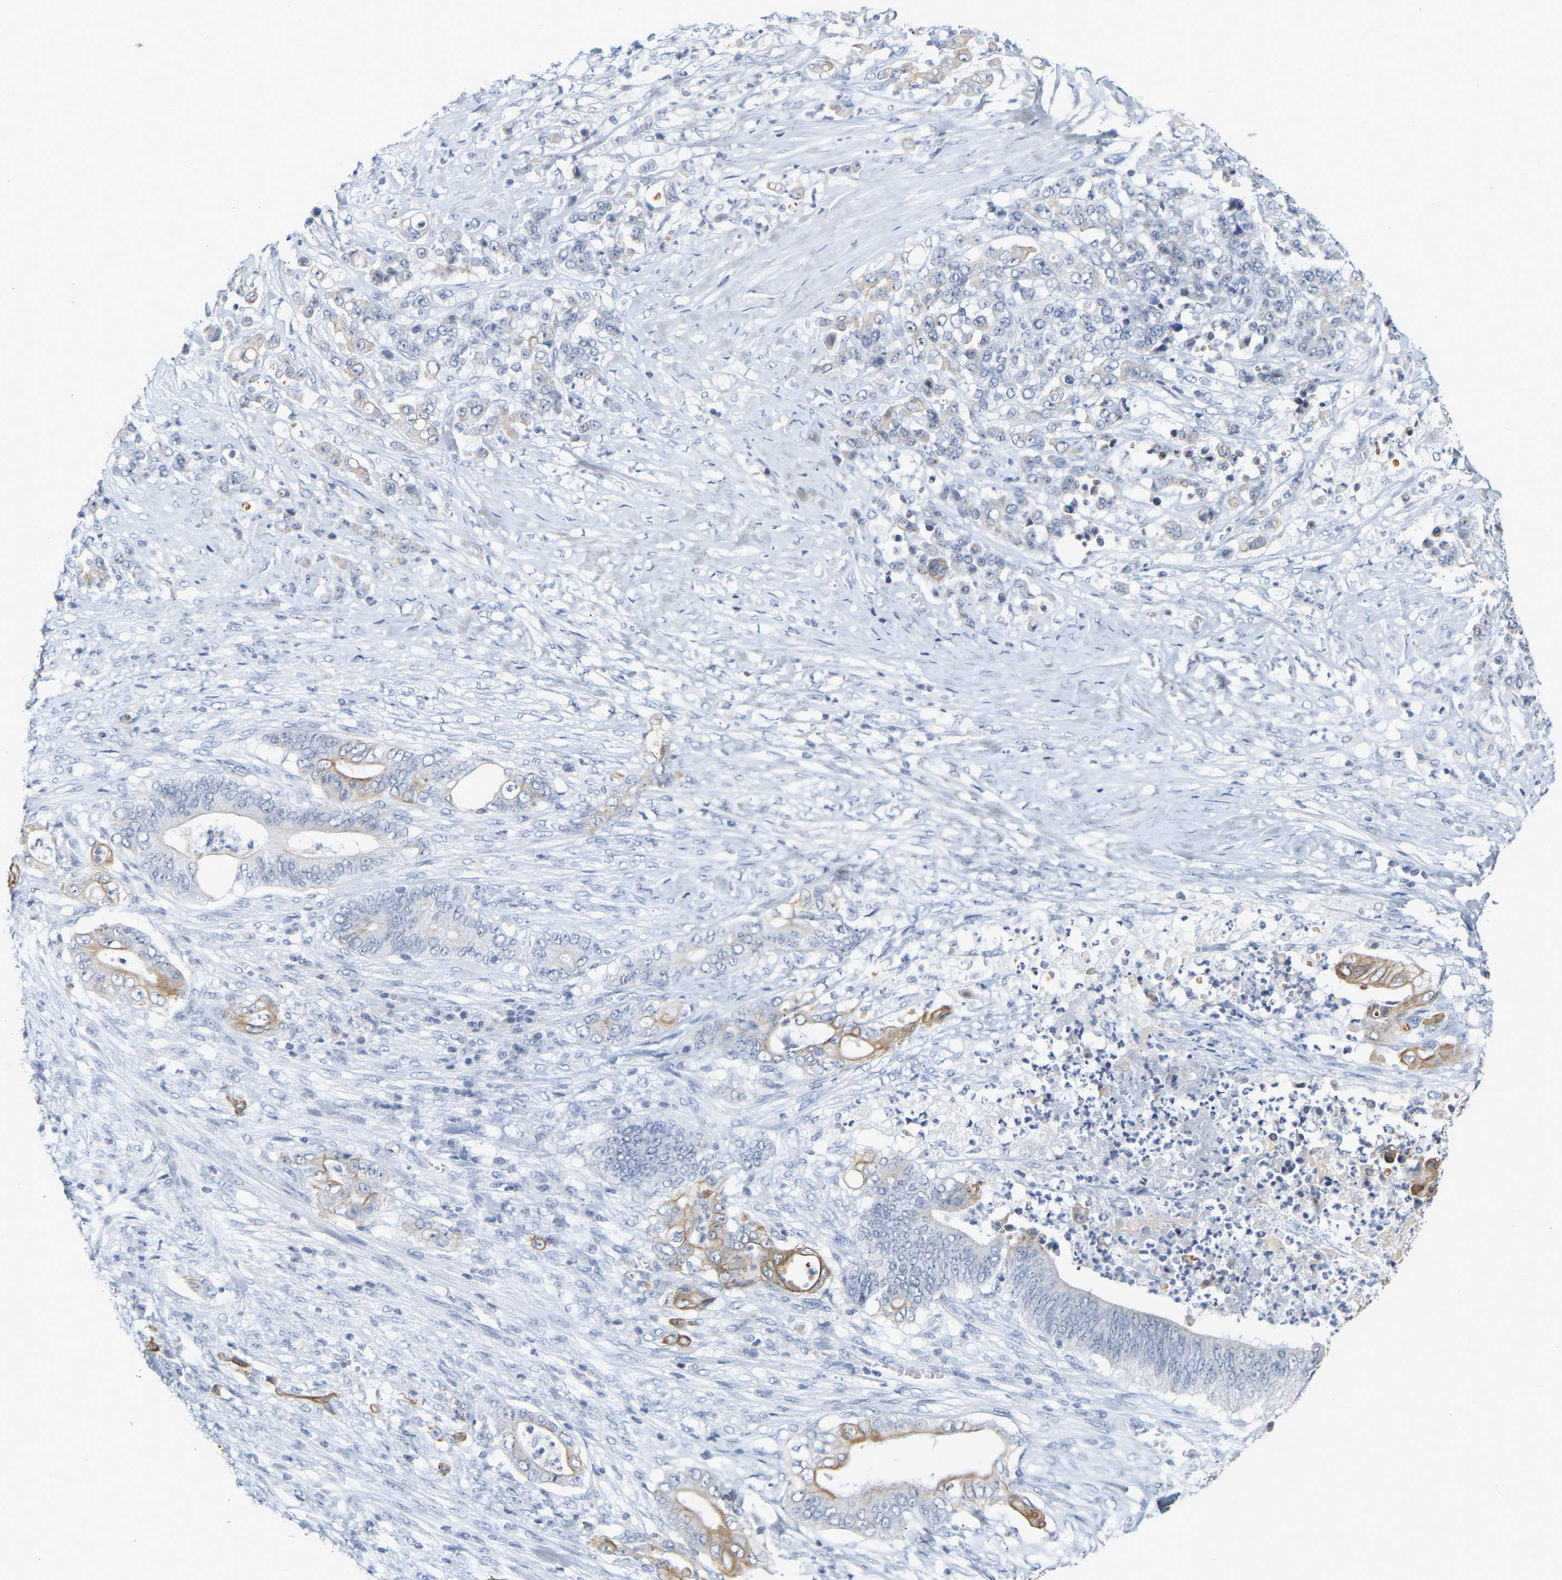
{"staining": {"intensity": "moderate", "quantity": "<25%", "location": "cytoplasmic/membranous"}, "tissue": "stomach cancer", "cell_type": "Tumor cells", "image_type": "cancer", "snomed": [{"axis": "morphology", "description": "Adenocarcinoma, NOS"}, {"axis": "topography", "description": "Stomach"}], "caption": "IHC (DAB (3,3'-diaminobenzidine)) staining of human stomach cancer (adenocarcinoma) shows moderate cytoplasmic/membranous protein staining in about <25% of tumor cells.", "gene": "KRT76", "patient": {"sex": "female", "age": 73}}